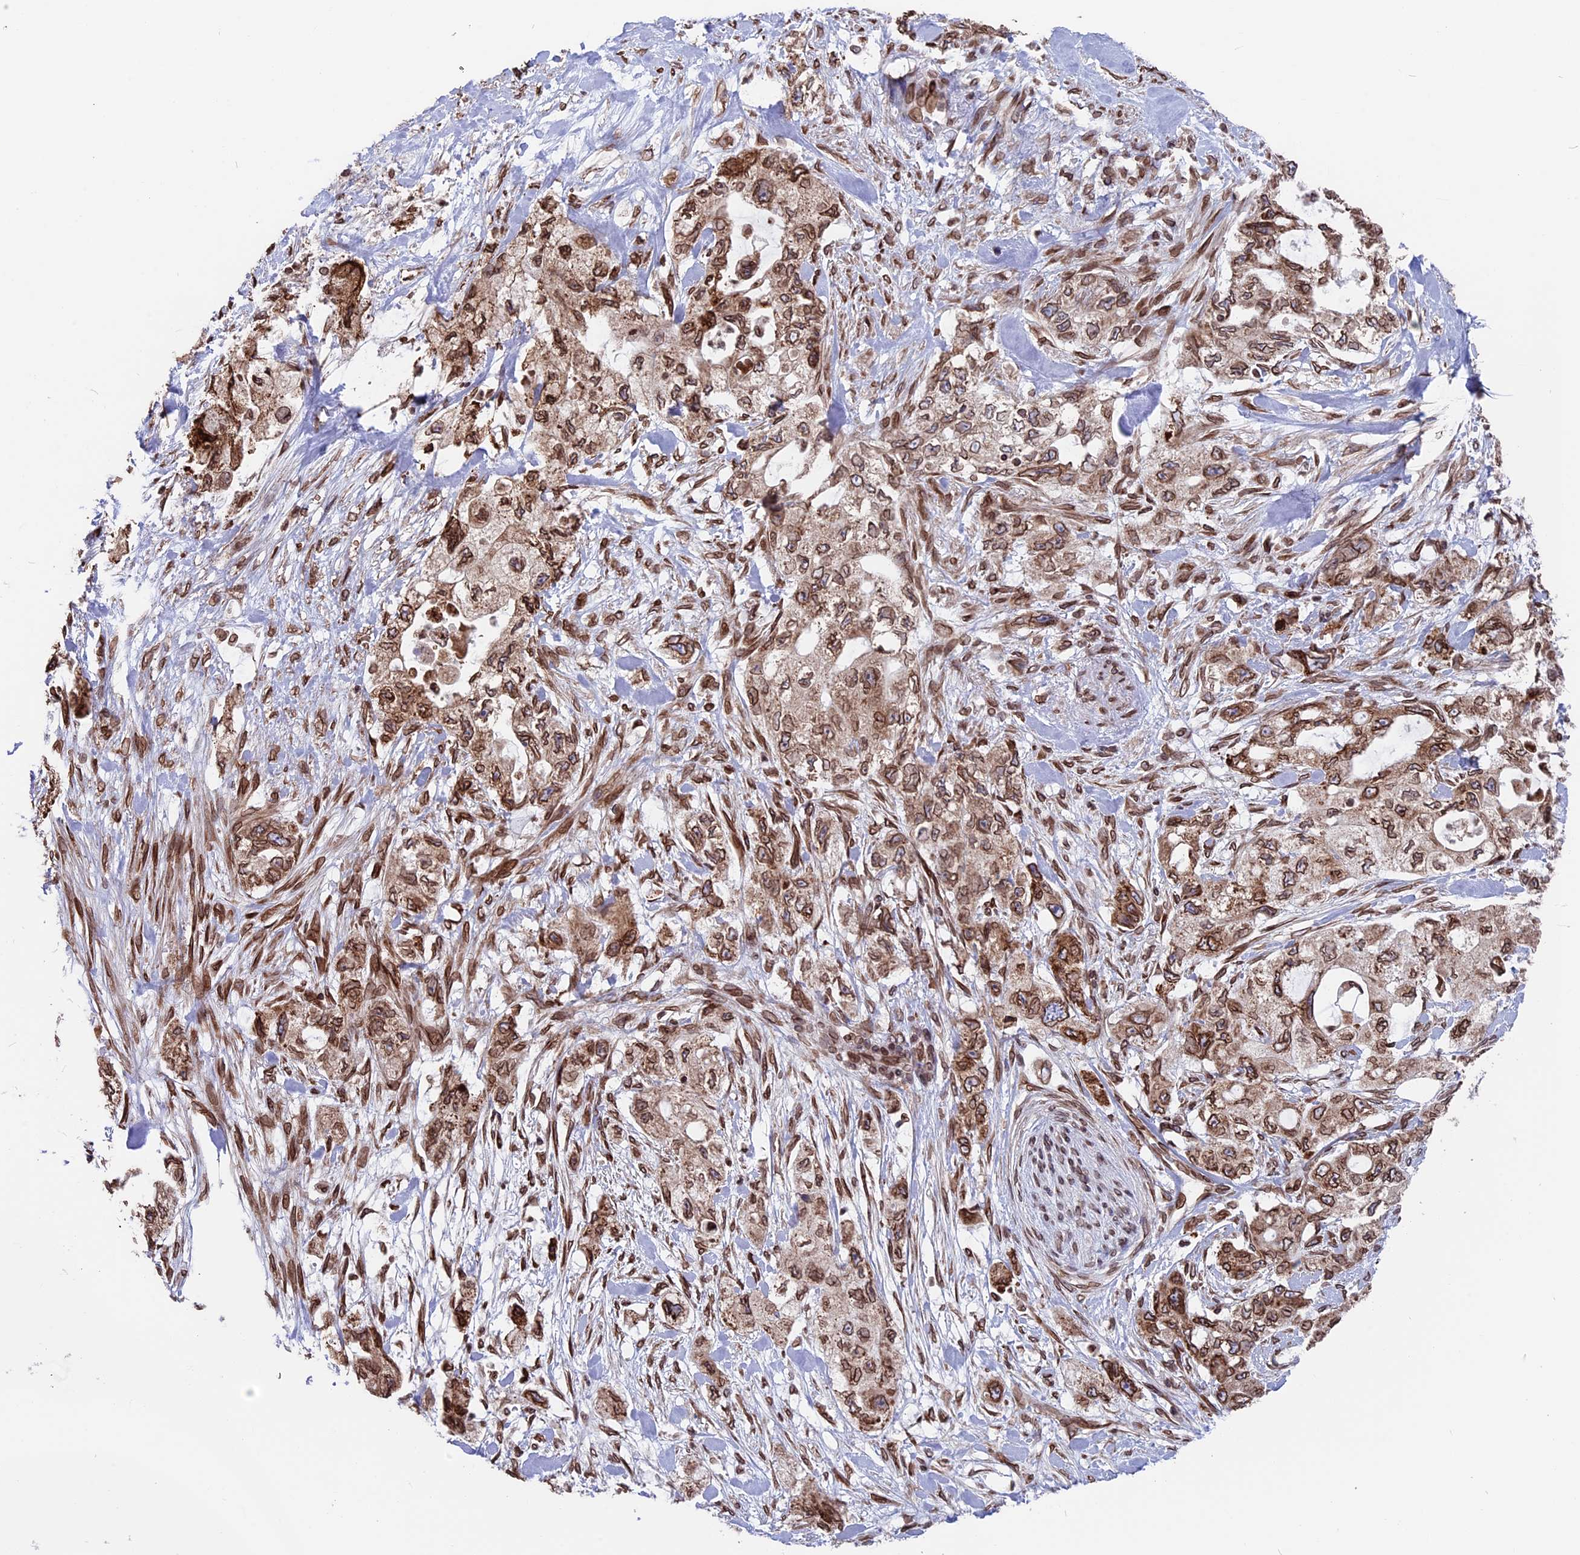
{"staining": {"intensity": "strong", "quantity": ">75%", "location": "cytoplasmic/membranous,nuclear"}, "tissue": "pancreatic cancer", "cell_type": "Tumor cells", "image_type": "cancer", "snomed": [{"axis": "morphology", "description": "Adenocarcinoma, NOS"}, {"axis": "topography", "description": "Pancreas"}], "caption": "Protein analysis of pancreatic cancer (adenocarcinoma) tissue exhibits strong cytoplasmic/membranous and nuclear positivity in approximately >75% of tumor cells.", "gene": "PTCHD4", "patient": {"sex": "female", "age": 73}}